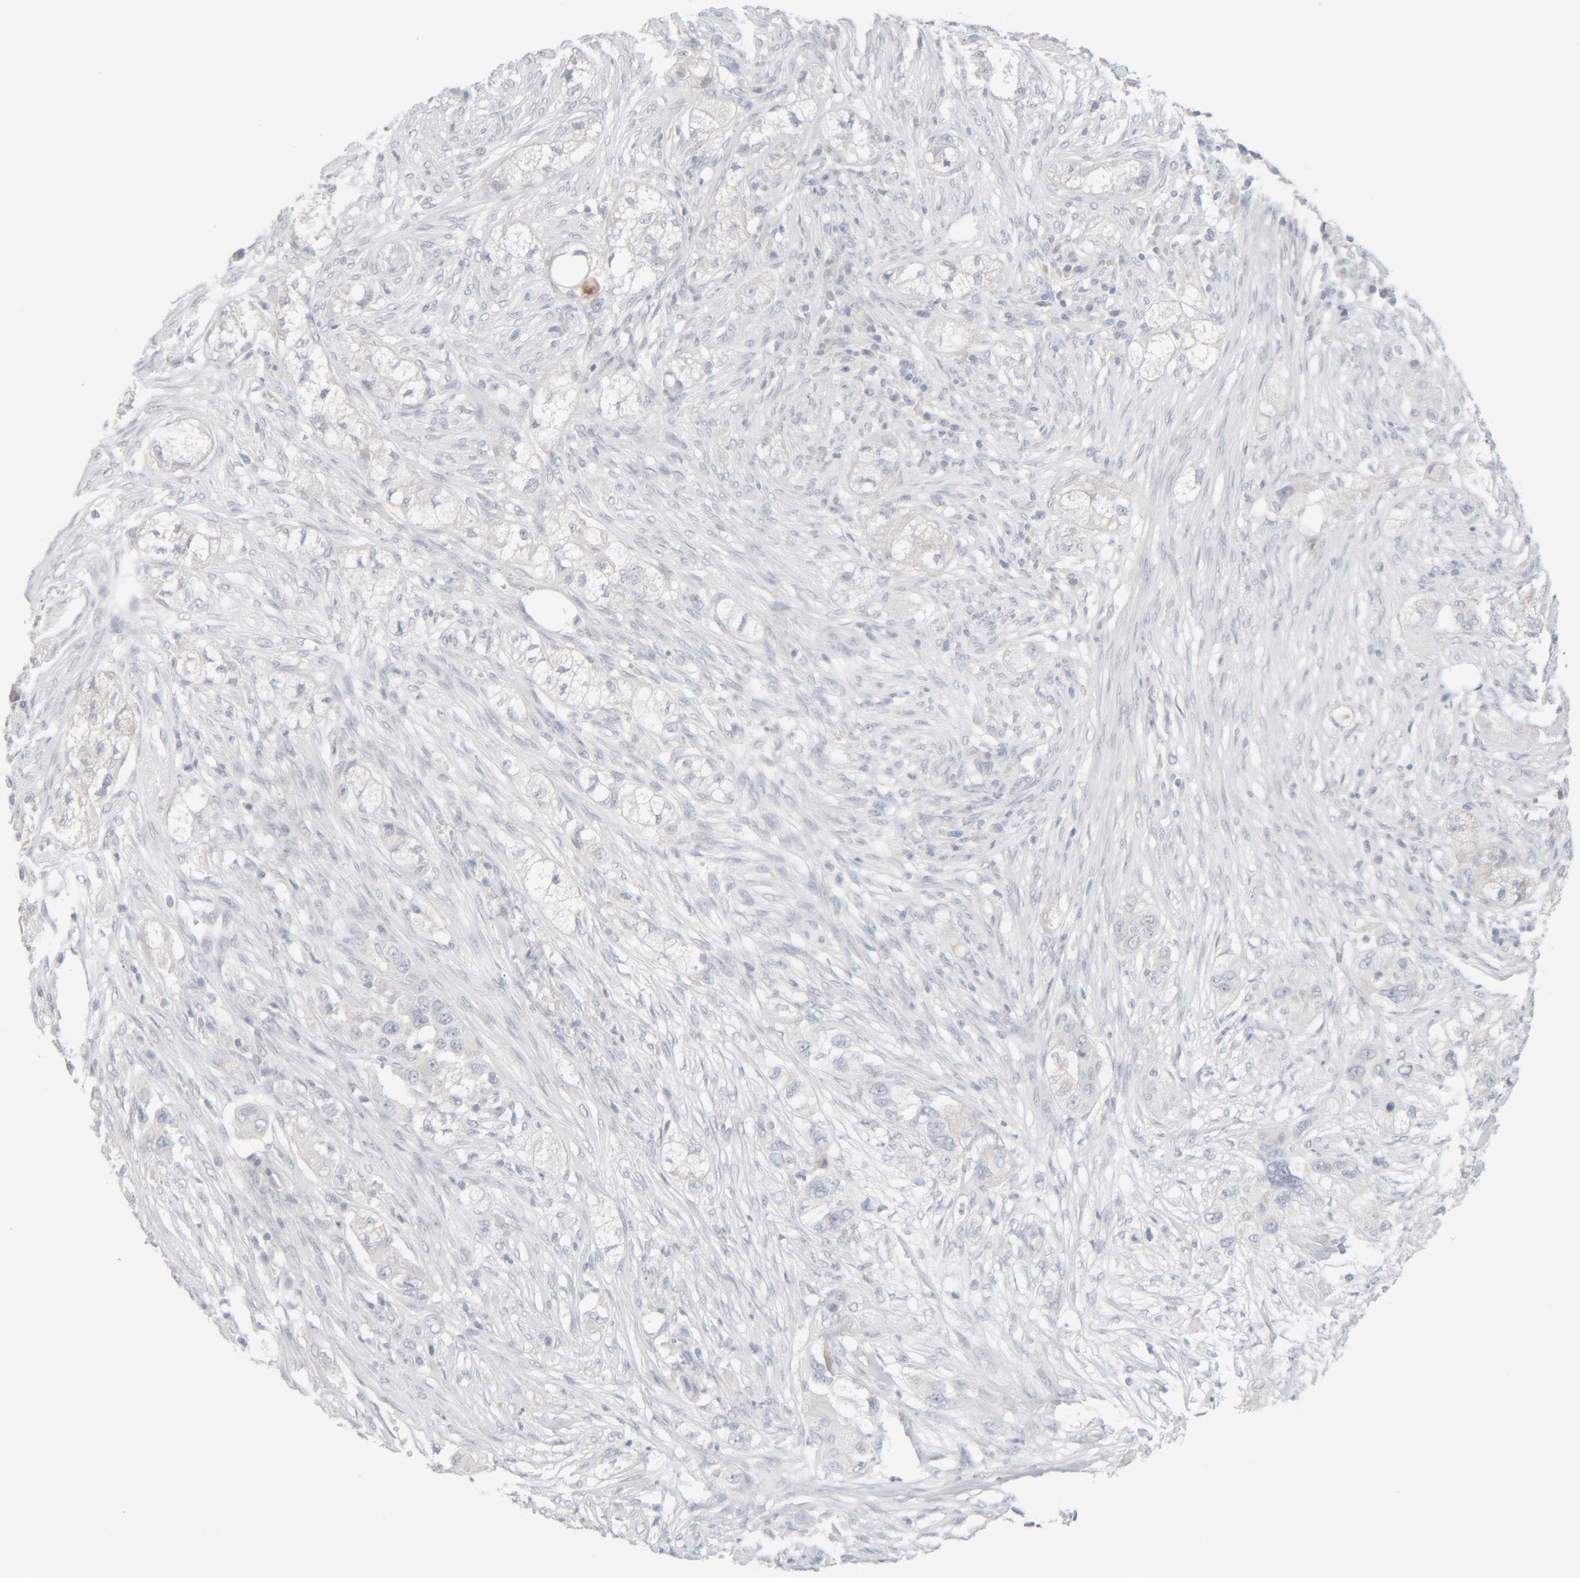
{"staining": {"intensity": "negative", "quantity": "none", "location": "none"}, "tissue": "pancreatic cancer", "cell_type": "Tumor cells", "image_type": "cancer", "snomed": [{"axis": "morphology", "description": "Adenocarcinoma, NOS"}, {"axis": "topography", "description": "Pancreas"}], "caption": "Pancreatic cancer (adenocarcinoma) was stained to show a protein in brown. There is no significant positivity in tumor cells.", "gene": "RIDA", "patient": {"sex": "female", "age": 78}}